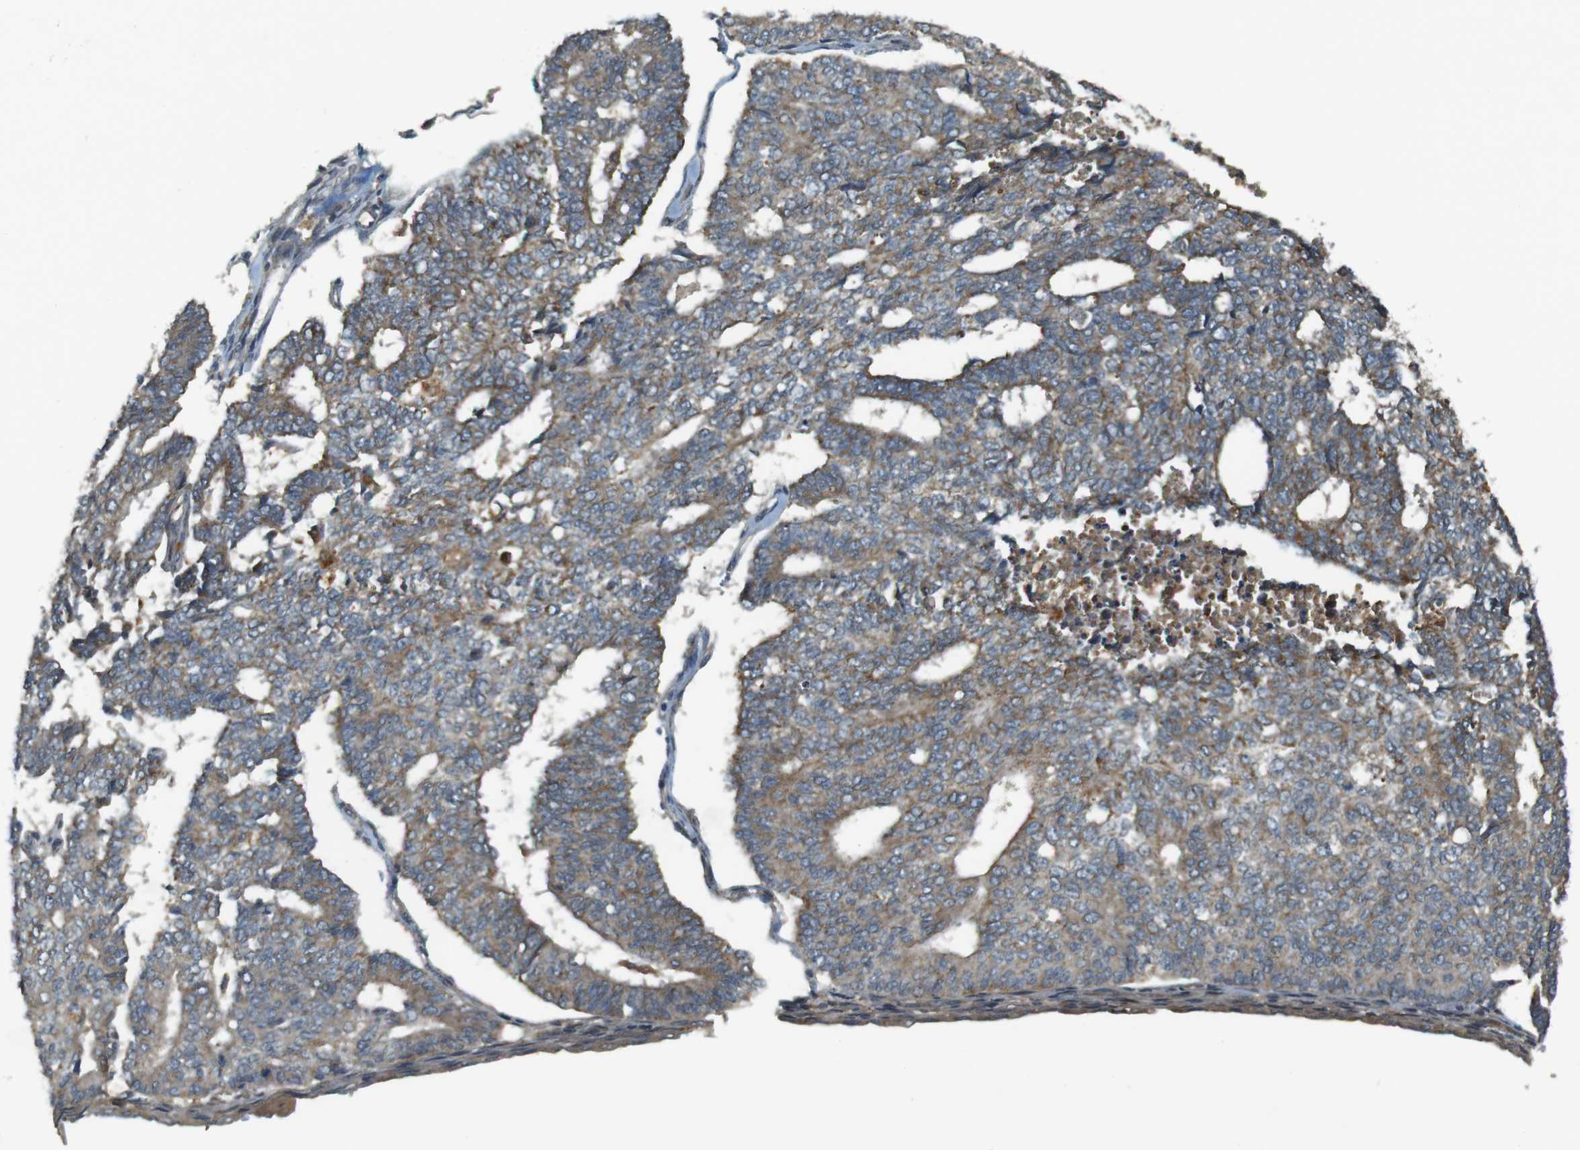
{"staining": {"intensity": "moderate", "quantity": ">75%", "location": "cytoplasmic/membranous"}, "tissue": "endometrial cancer", "cell_type": "Tumor cells", "image_type": "cancer", "snomed": [{"axis": "morphology", "description": "Adenocarcinoma, NOS"}, {"axis": "topography", "description": "Endometrium"}], "caption": "A brown stain shows moderate cytoplasmic/membranous expression of a protein in endometrial cancer (adenocarcinoma) tumor cells.", "gene": "IFFO2", "patient": {"sex": "female", "age": 70}}